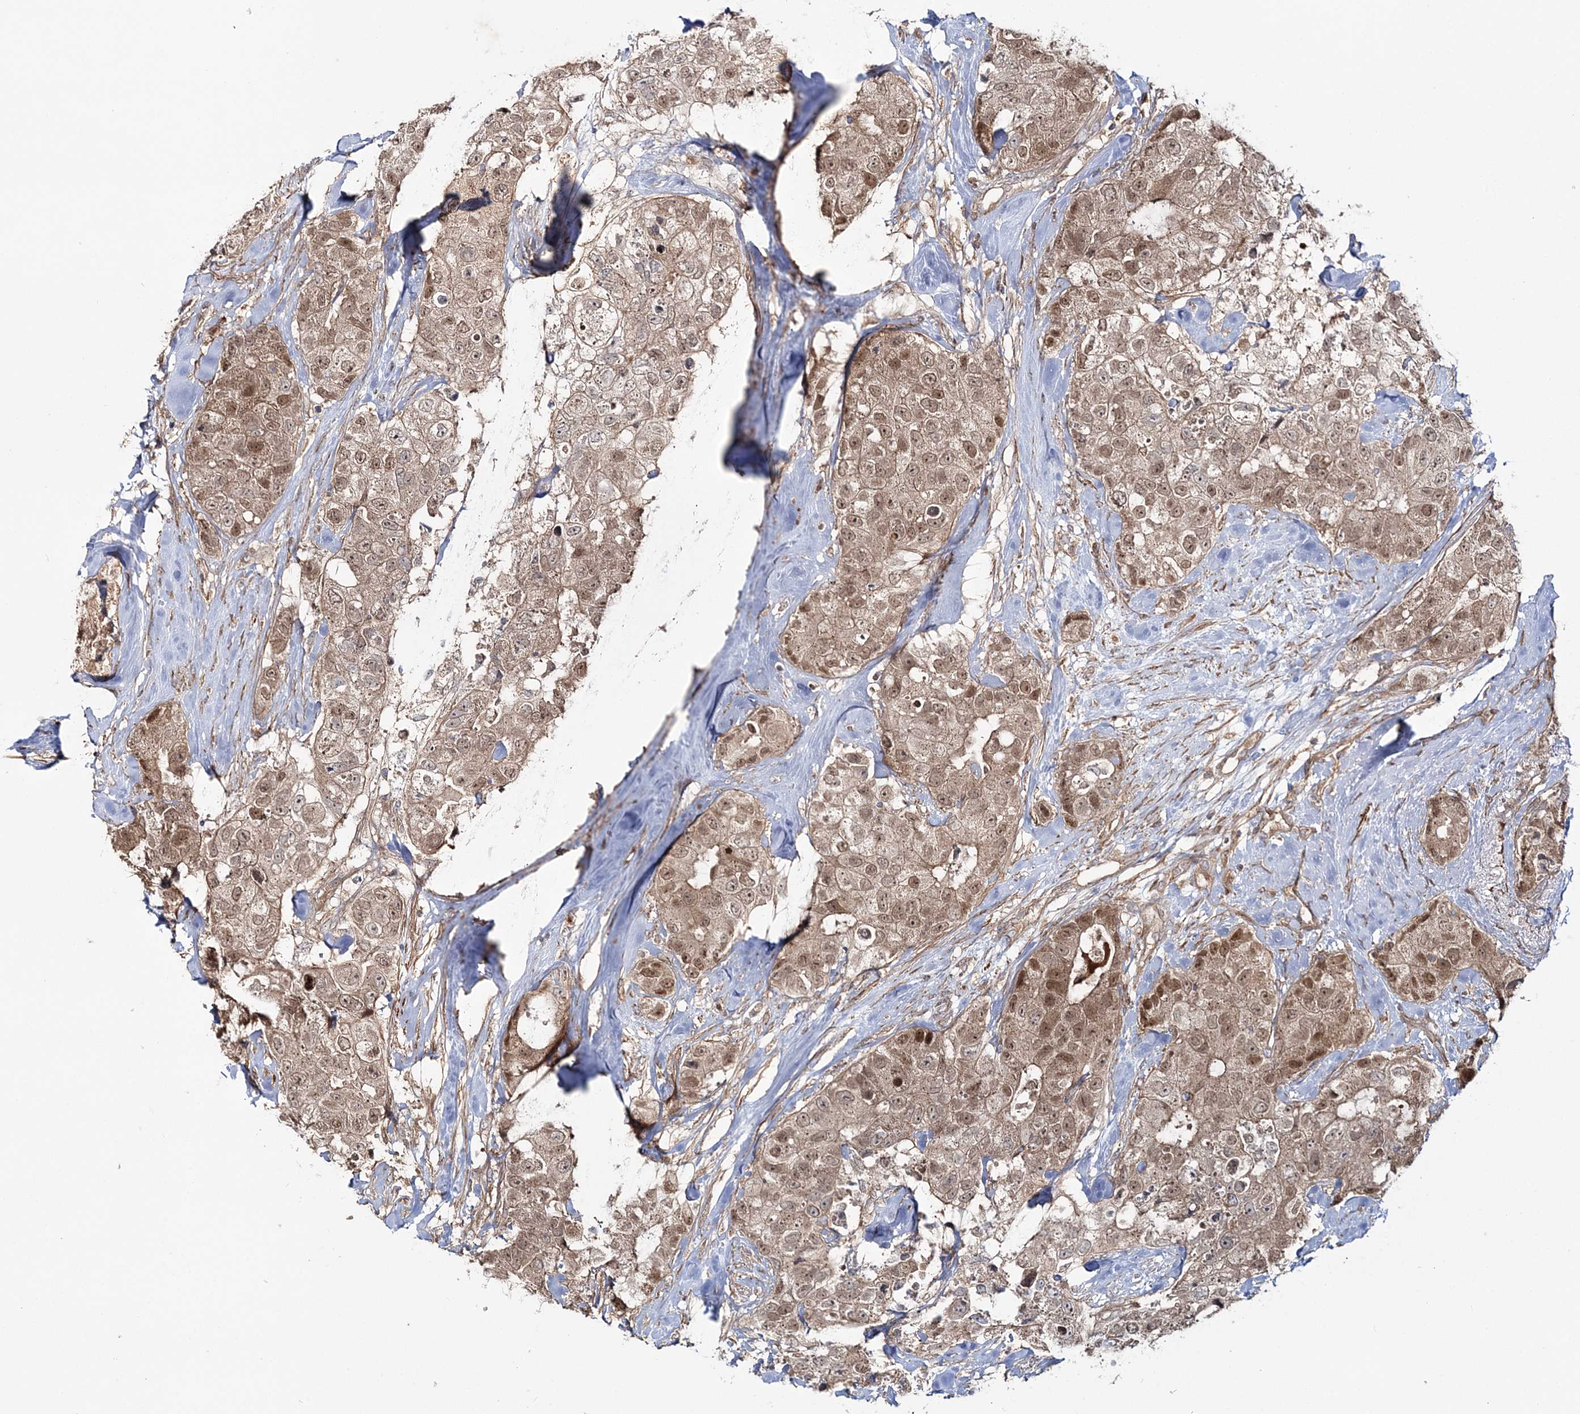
{"staining": {"intensity": "moderate", "quantity": ">75%", "location": "cytoplasmic/membranous,nuclear"}, "tissue": "breast cancer", "cell_type": "Tumor cells", "image_type": "cancer", "snomed": [{"axis": "morphology", "description": "Duct carcinoma"}, {"axis": "topography", "description": "Breast"}], "caption": "Moderate cytoplasmic/membranous and nuclear positivity is present in approximately >75% of tumor cells in infiltrating ductal carcinoma (breast).", "gene": "MOCS2", "patient": {"sex": "female", "age": 62}}